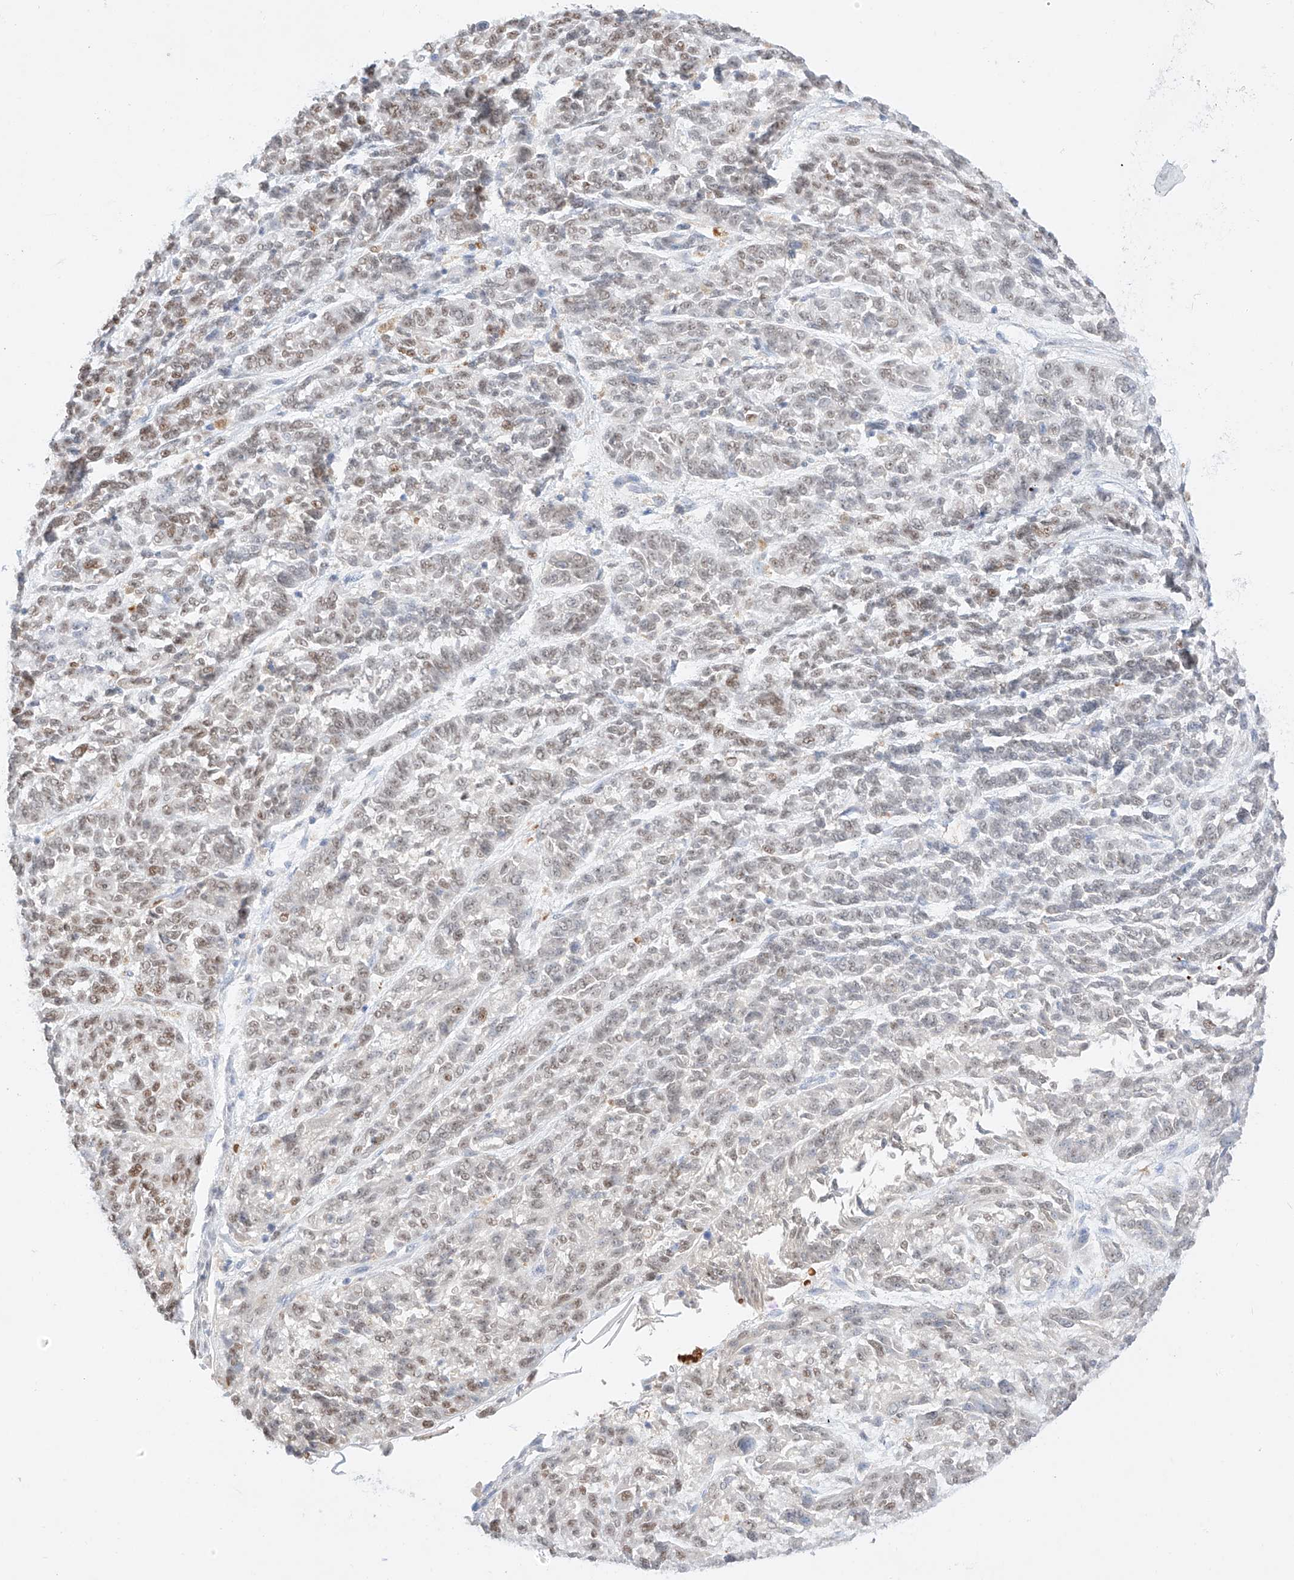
{"staining": {"intensity": "moderate", "quantity": "<25%", "location": "nuclear"}, "tissue": "melanoma", "cell_type": "Tumor cells", "image_type": "cancer", "snomed": [{"axis": "morphology", "description": "Malignant melanoma, NOS"}, {"axis": "topography", "description": "Skin"}], "caption": "Malignant melanoma stained with immunohistochemistry (IHC) demonstrates moderate nuclear positivity in approximately <25% of tumor cells. Using DAB (3,3'-diaminobenzidine) (brown) and hematoxylin (blue) stains, captured at high magnification using brightfield microscopy.", "gene": "APIP", "patient": {"sex": "male", "age": 53}}